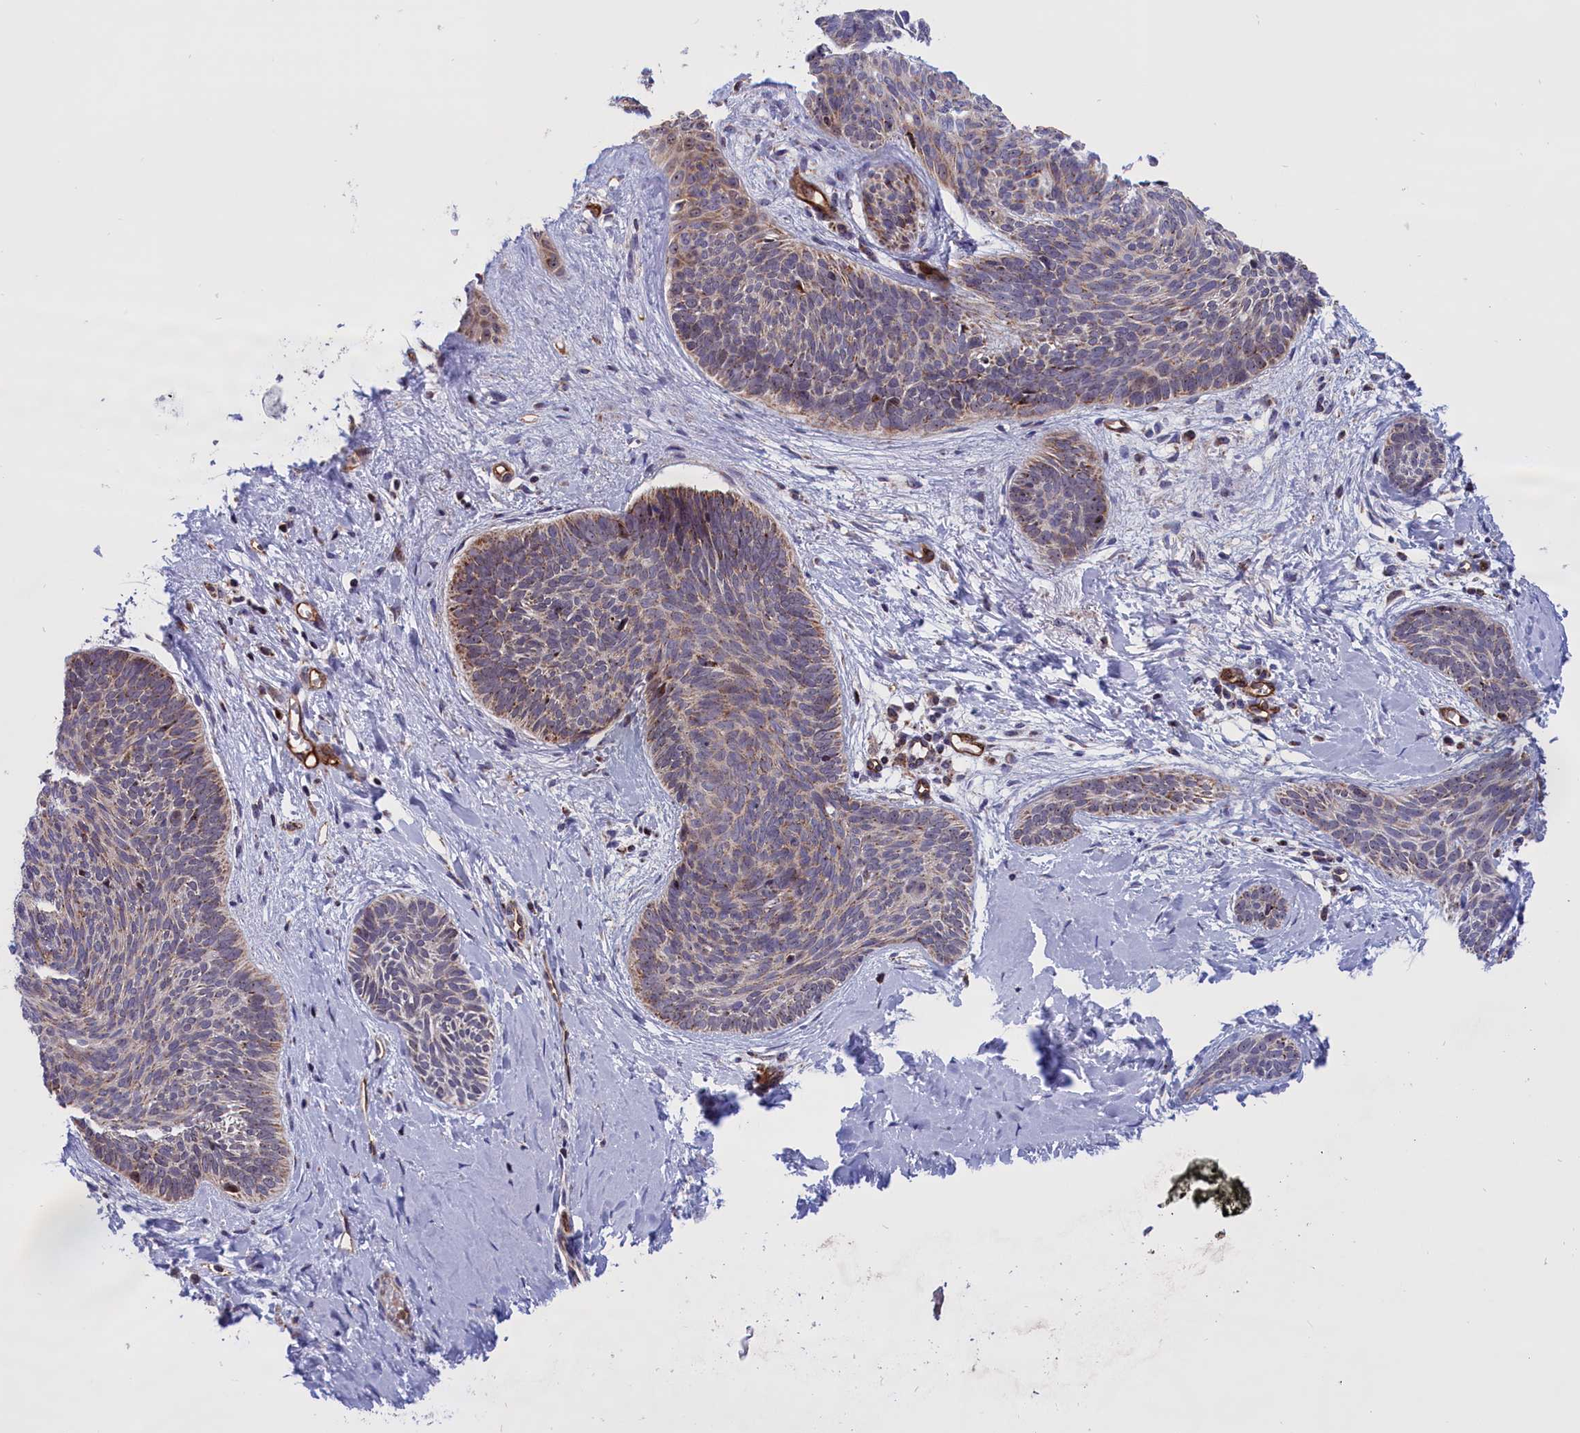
{"staining": {"intensity": "weak", "quantity": "25%-75%", "location": "cytoplasmic/membranous"}, "tissue": "skin cancer", "cell_type": "Tumor cells", "image_type": "cancer", "snomed": [{"axis": "morphology", "description": "Basal cell carcinoma"}, {"axis": "topography", "description": "Skin"}], "caption": "A histopathology image of human skin cancer stained for a protein demonstrates weak cytoplasmic/membranous brown staining in tumor cells.", "gene": "MPND", "patient": {"sex": "female", "age": 81}}